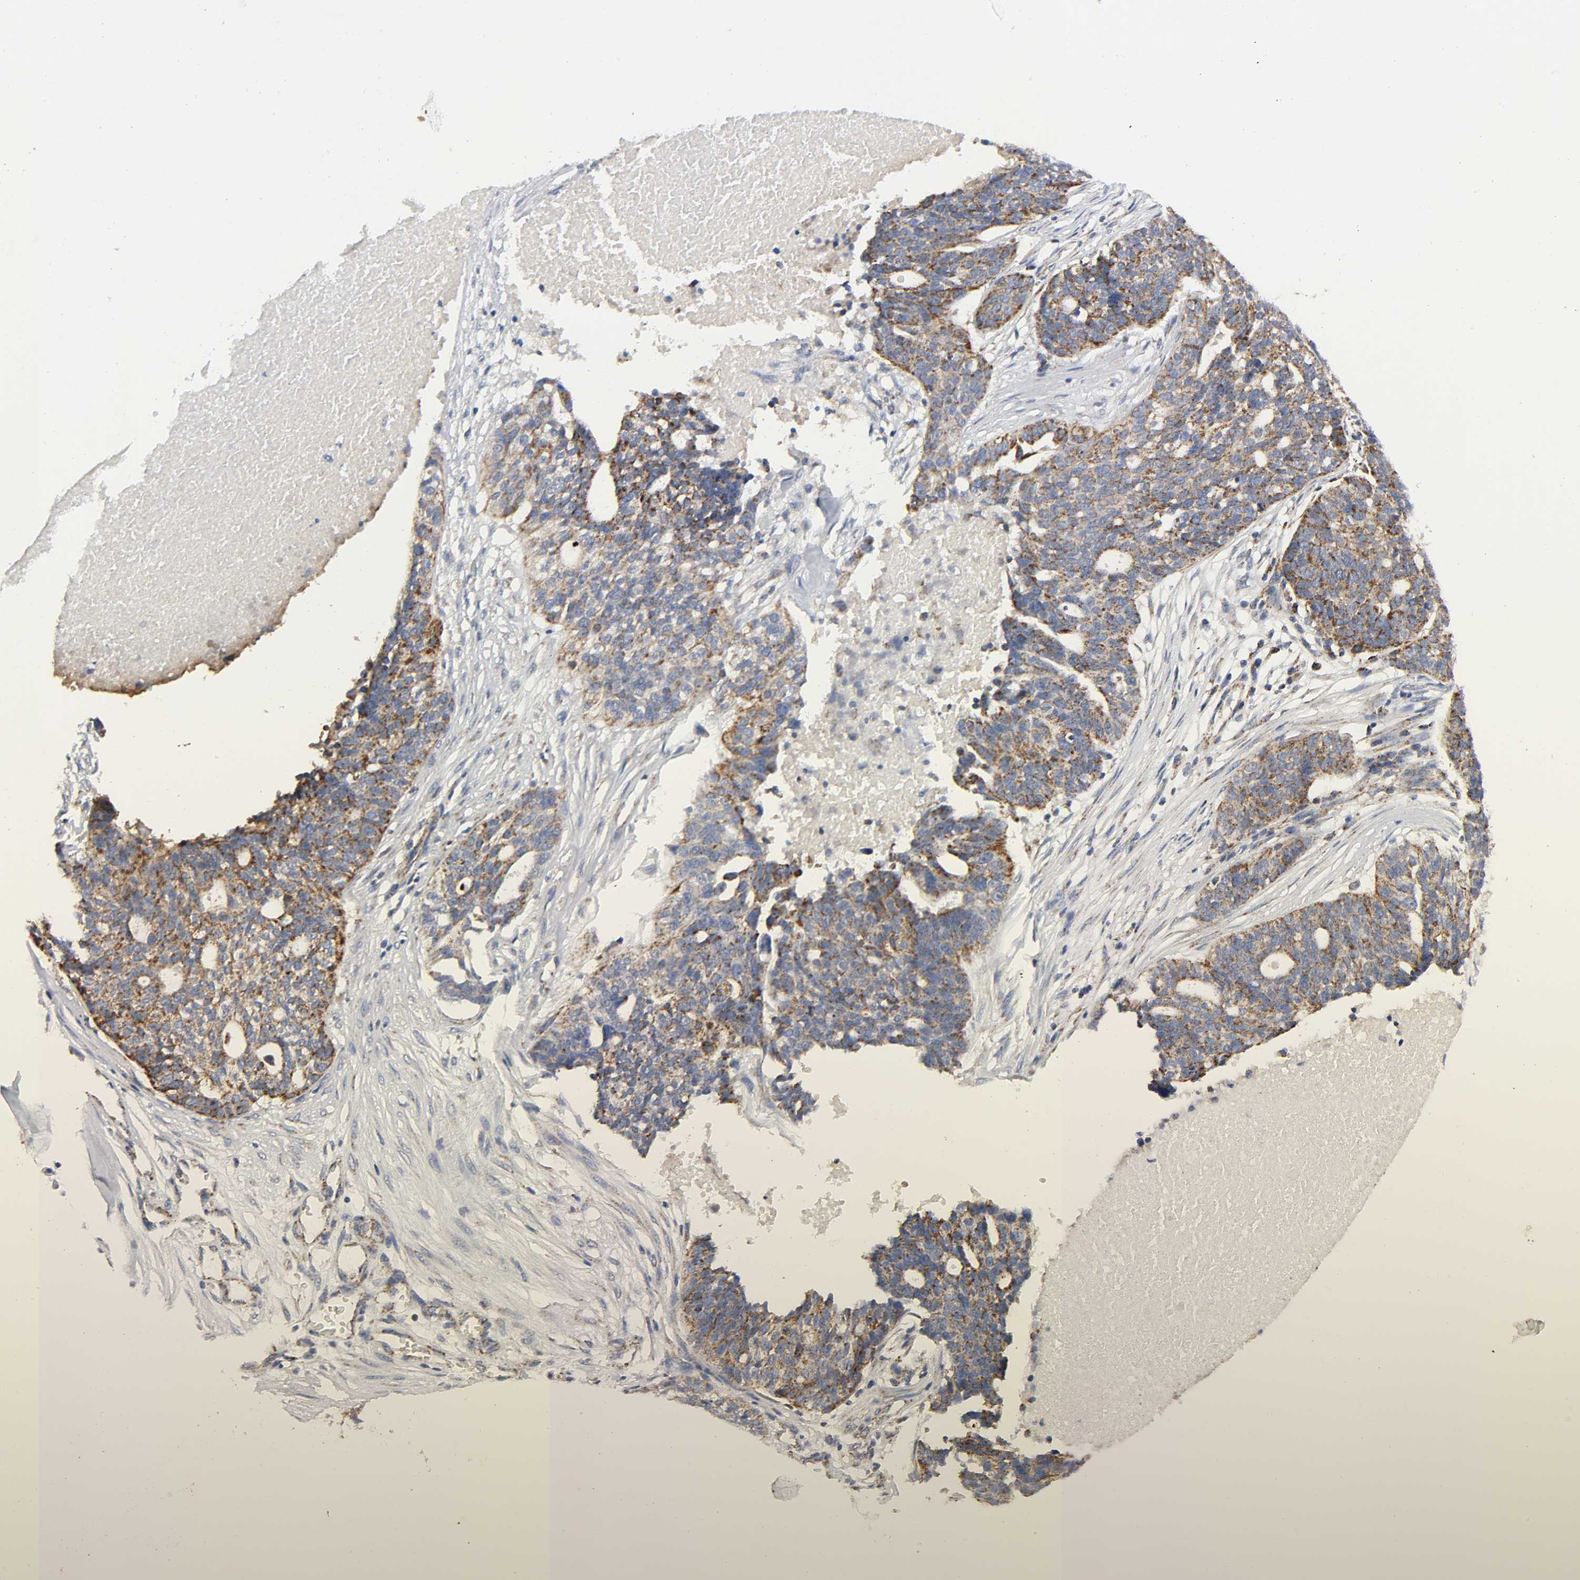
{"staining": {"intensity": "moderate", "quantity": ">75%", "location": "cytoplasmic/membranous"}, "tissue": "ovarian cancer", "cell_type": "Tumor cells", "image_type": "cancer", "snomed": [{"axis": "morphology", "description": "Cystadenocarcinoma, serous, NOS"}, {"axis": "topography", "description": "Ovary"}], "caption": "Ovarian cancer (serous cystadenocarcinoma) tissue exhibits moderate cytoplasmic/membranous expression in approximately >75% of tumor cells, visualized by immunohistochemistry. Immunohistochemistry stains the protein in brown and the nuclei are stained blue.", "gene": "AOPEP", "patient": {"sex": "female", "age": 59}}